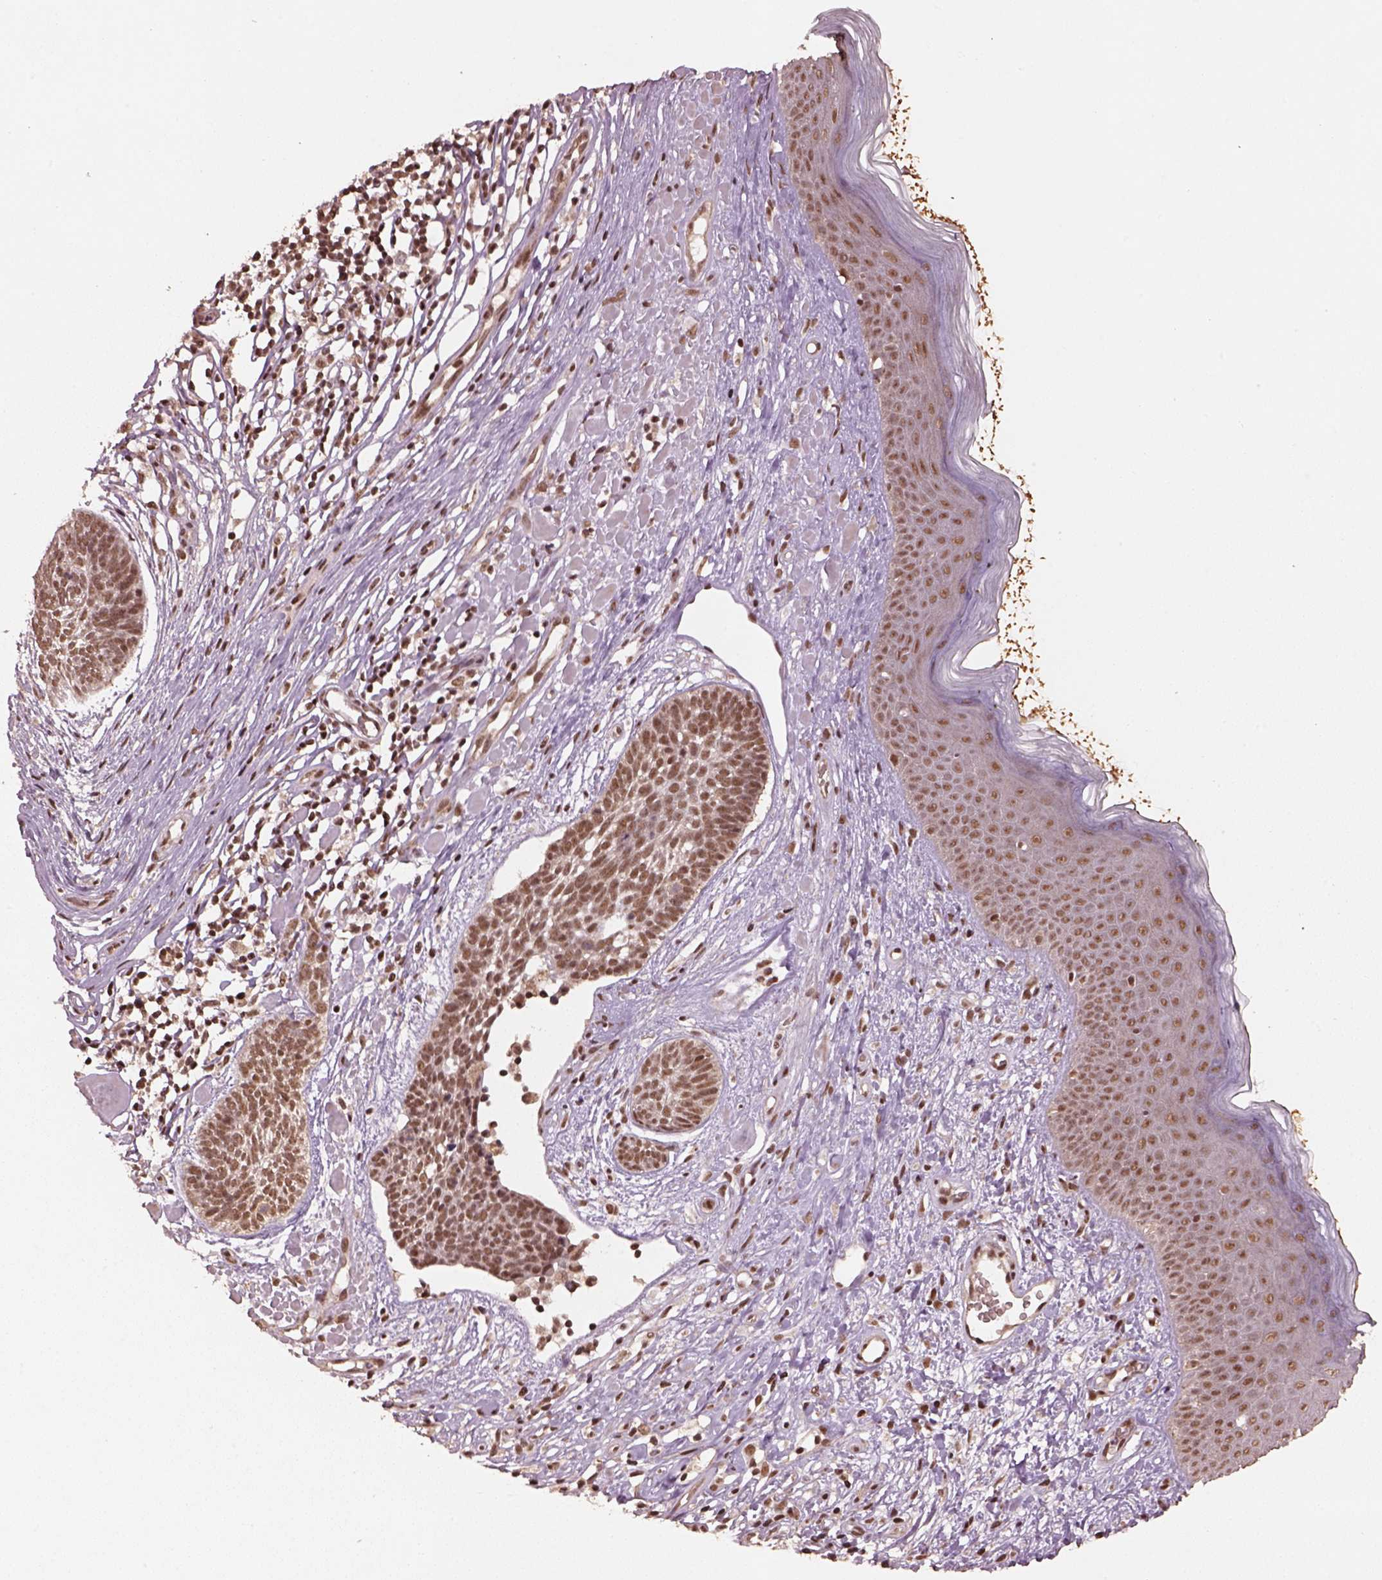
{"staining": {"intensity": "moderate", "quantity": ">75%", "location": "nuclear"}, "tissue": "skin cancer", "cell_type": "Tumor cells", "image_type": "cancer", "snomed": [{"axis": "morphology", "description": "Basal cell carcinoma"}, {"axis": "topography", "description": "Skin"}], "caption": "Tumor cells show medium levels of moderate nuclear staining in about >75% of cells in basal cell carcinoma (skin). (Brightfield microscopy of DAB IHC at high magnification).", "gene": "BRD9", "patient": {"sex": "male", "age": 85}}